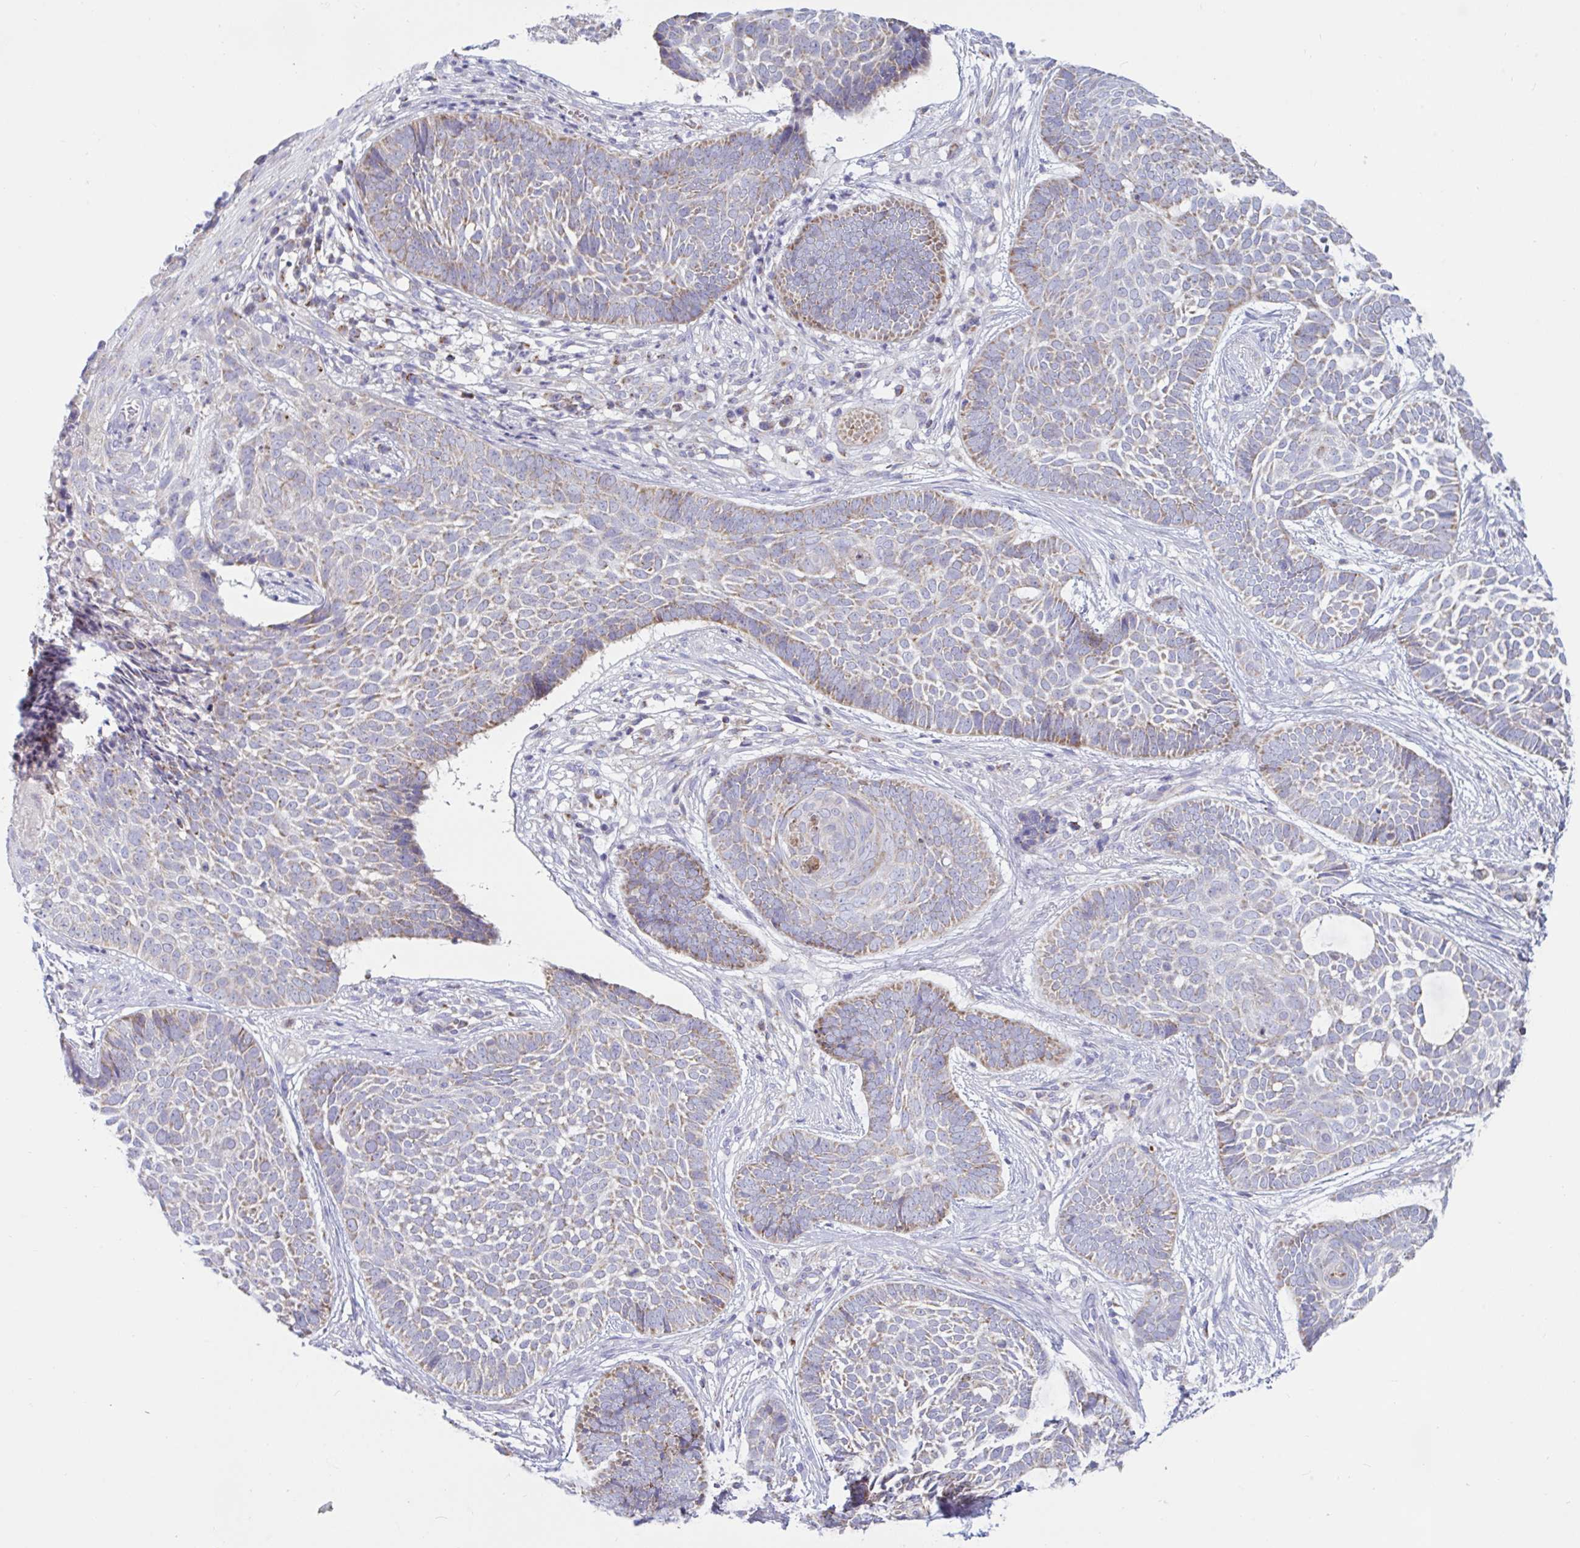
{"staining": {"intensity": "weak", "quantity": "<25%", "location": "cytoplasmic/membranous"}, "tissue": "skin cancer", "cell_type": "Tumor cells", "image_type": "cancer", "snomed": [{"axis": "morphology", "description": "Basal cell carcinoma"}, {"axis": "topography", "description": "Skin"}], "caption": "Immunohistochemistry photomicrograph of neoplastic tissue: human skin basal cell carcinoma stained with DAB (3,3'-diaminobenzidine) shows no significant protein positivity in tumor cells.", "gene": "HSPE1", "patient": {"sex": "female", "age": 89}}